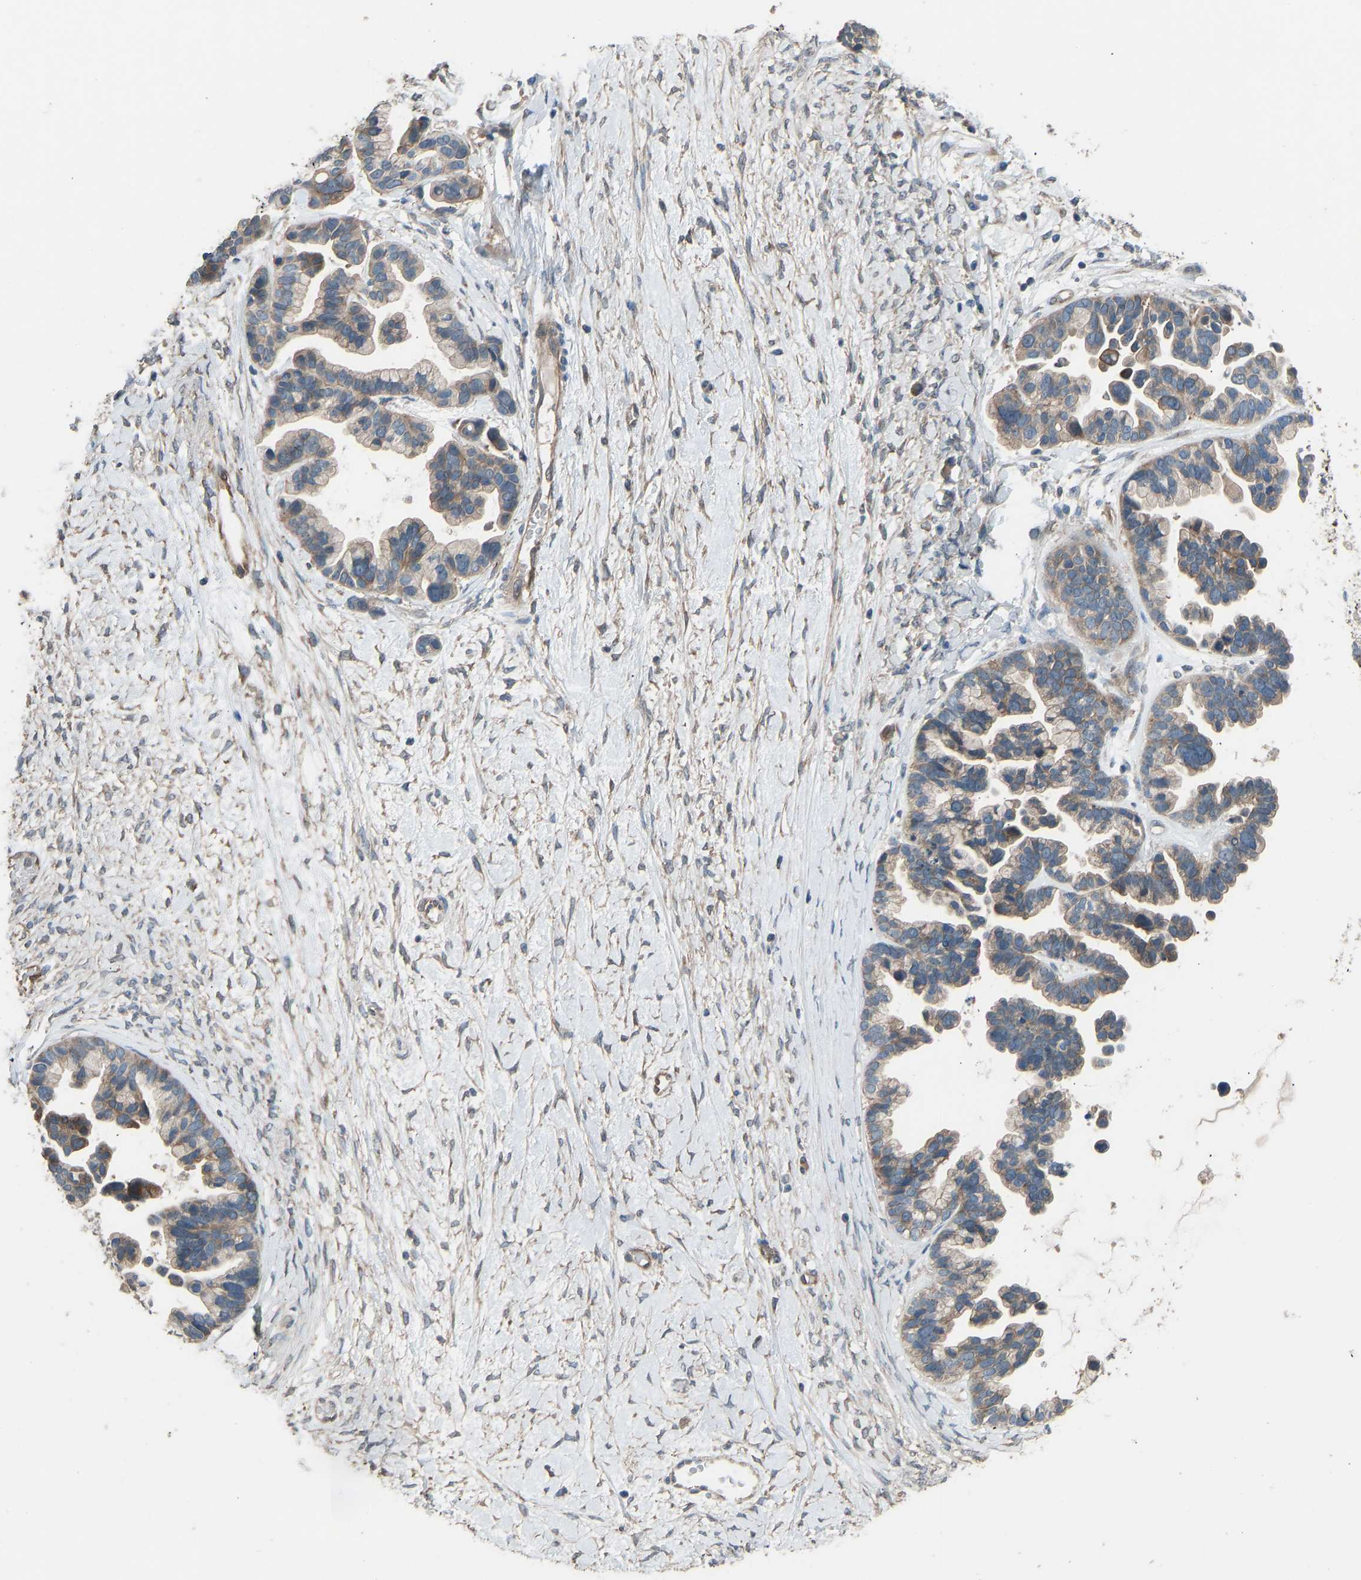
{"staining": {"intensity": "weak", "quantity": "25%-75%", "location": "cytoplasmic/membranous"}, "tissue": "ovarian cancer", "cell_type": "Tumor cells", "image_type": "cancer", "snomed": [{"axis": "morphology", "description": "Cystadenocarcinoma, serous, NOS"}, {"axis": "topography", "description": "Ovary"}], "caption": "Serous cystadenocarcinoma (ovarian) stained with DAB (3,3'-diaminobenzidine) immunohistochemistry (IHC) demonstrates low levels of weak cytoplasmic/membranous staining in about 25%-75% of tumor cells. (DAB (3,3'-diaminobenzidine) IHC with brightfield microscopy, high magnification).", "gene": "SLC43A1", "patient": {"sex": "female", "age": 56}}